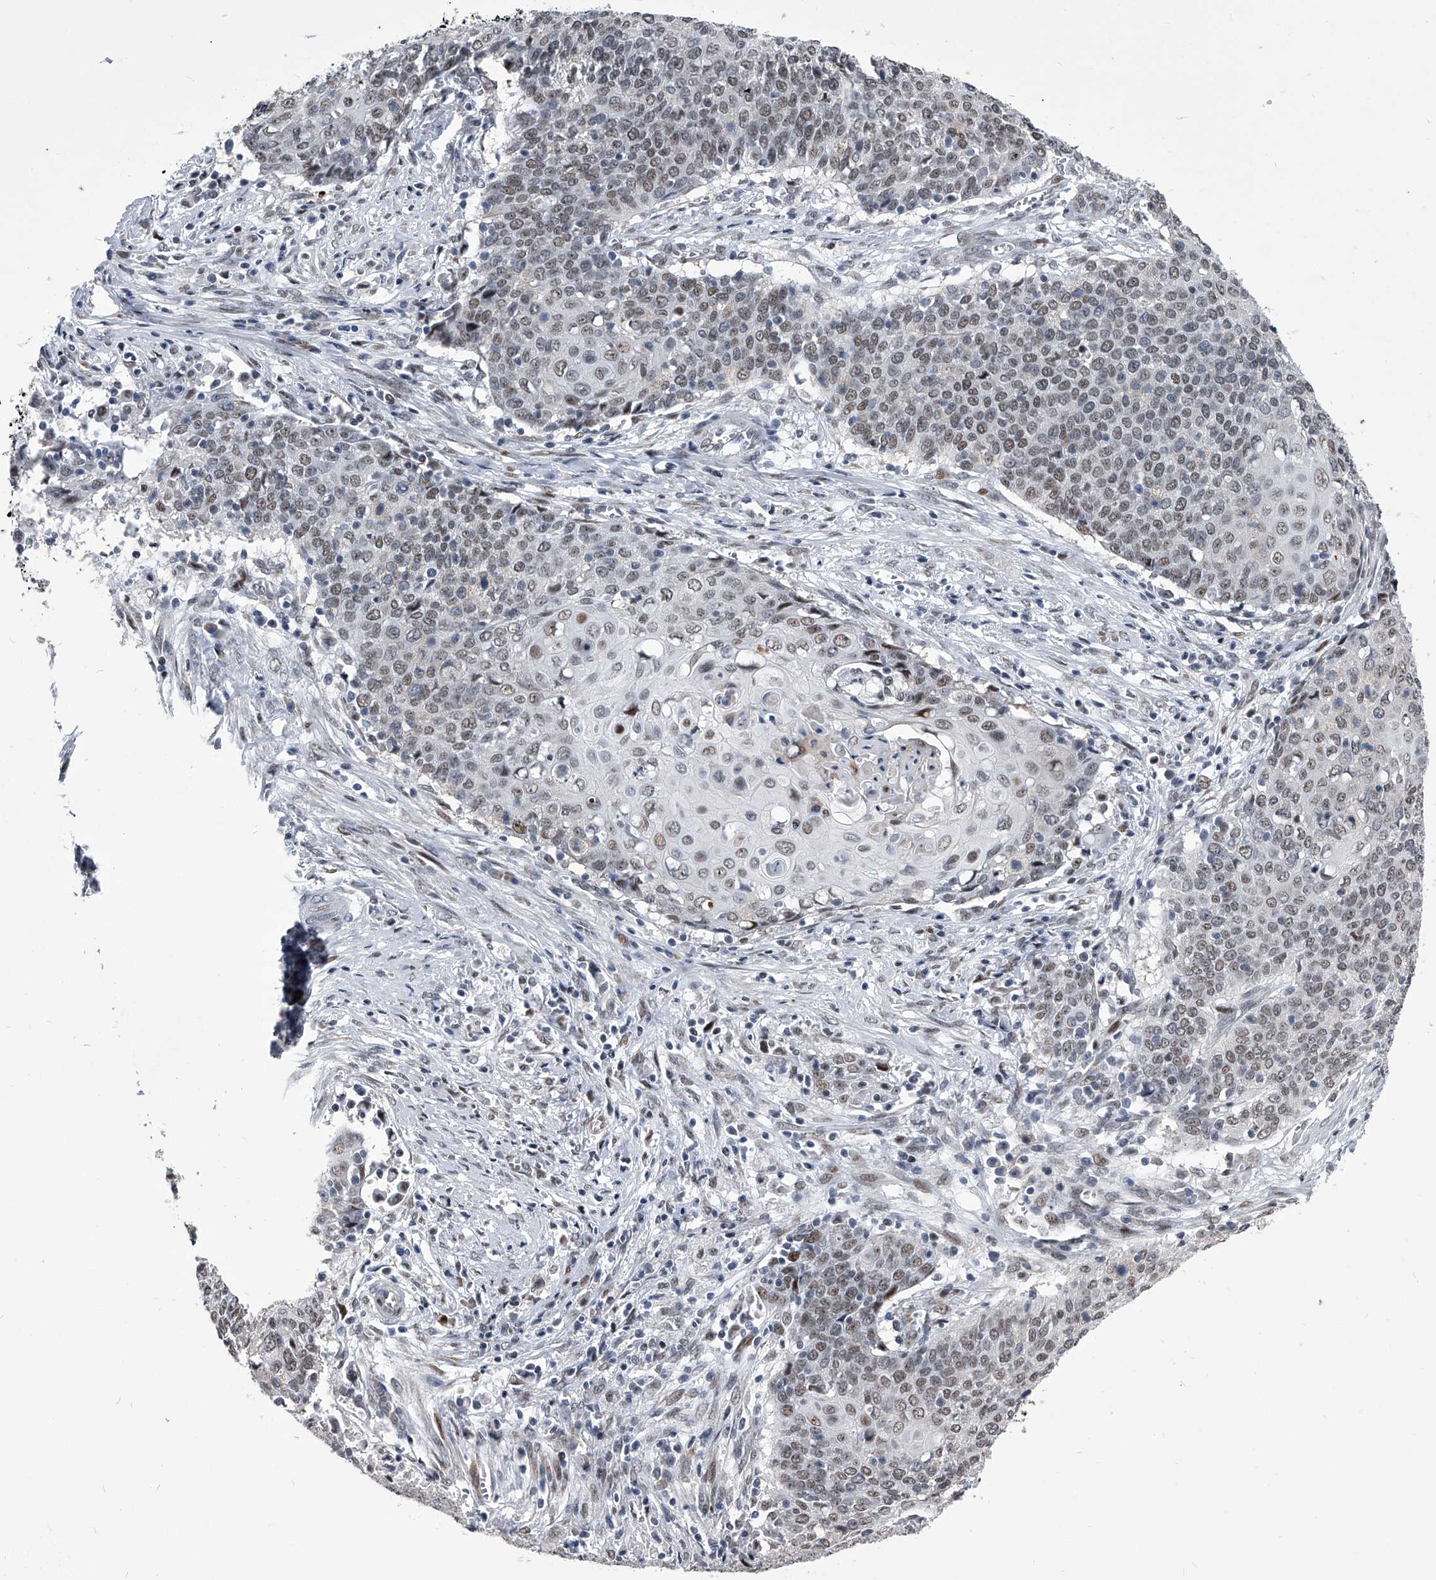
{"staining": {"intensity": "weak", "quantity": "25%-75%", "location": "nuclear"}, "tissue": "cervical cancer", "cell_type": "Tumor cells", "image_type": "cancer", "snomed": [{"axis": "morphology", "description": "Squamous cell carcinoma, NOS"}, {"axis": "topography", "description": "Cervix"}], "caption": "This is an image of IHC staining of cervical cancer, which shows weak staining in the nuclear of tumor cells.", "gene": "CMTR1", "patient": {"sex": "female", "age": 39}}